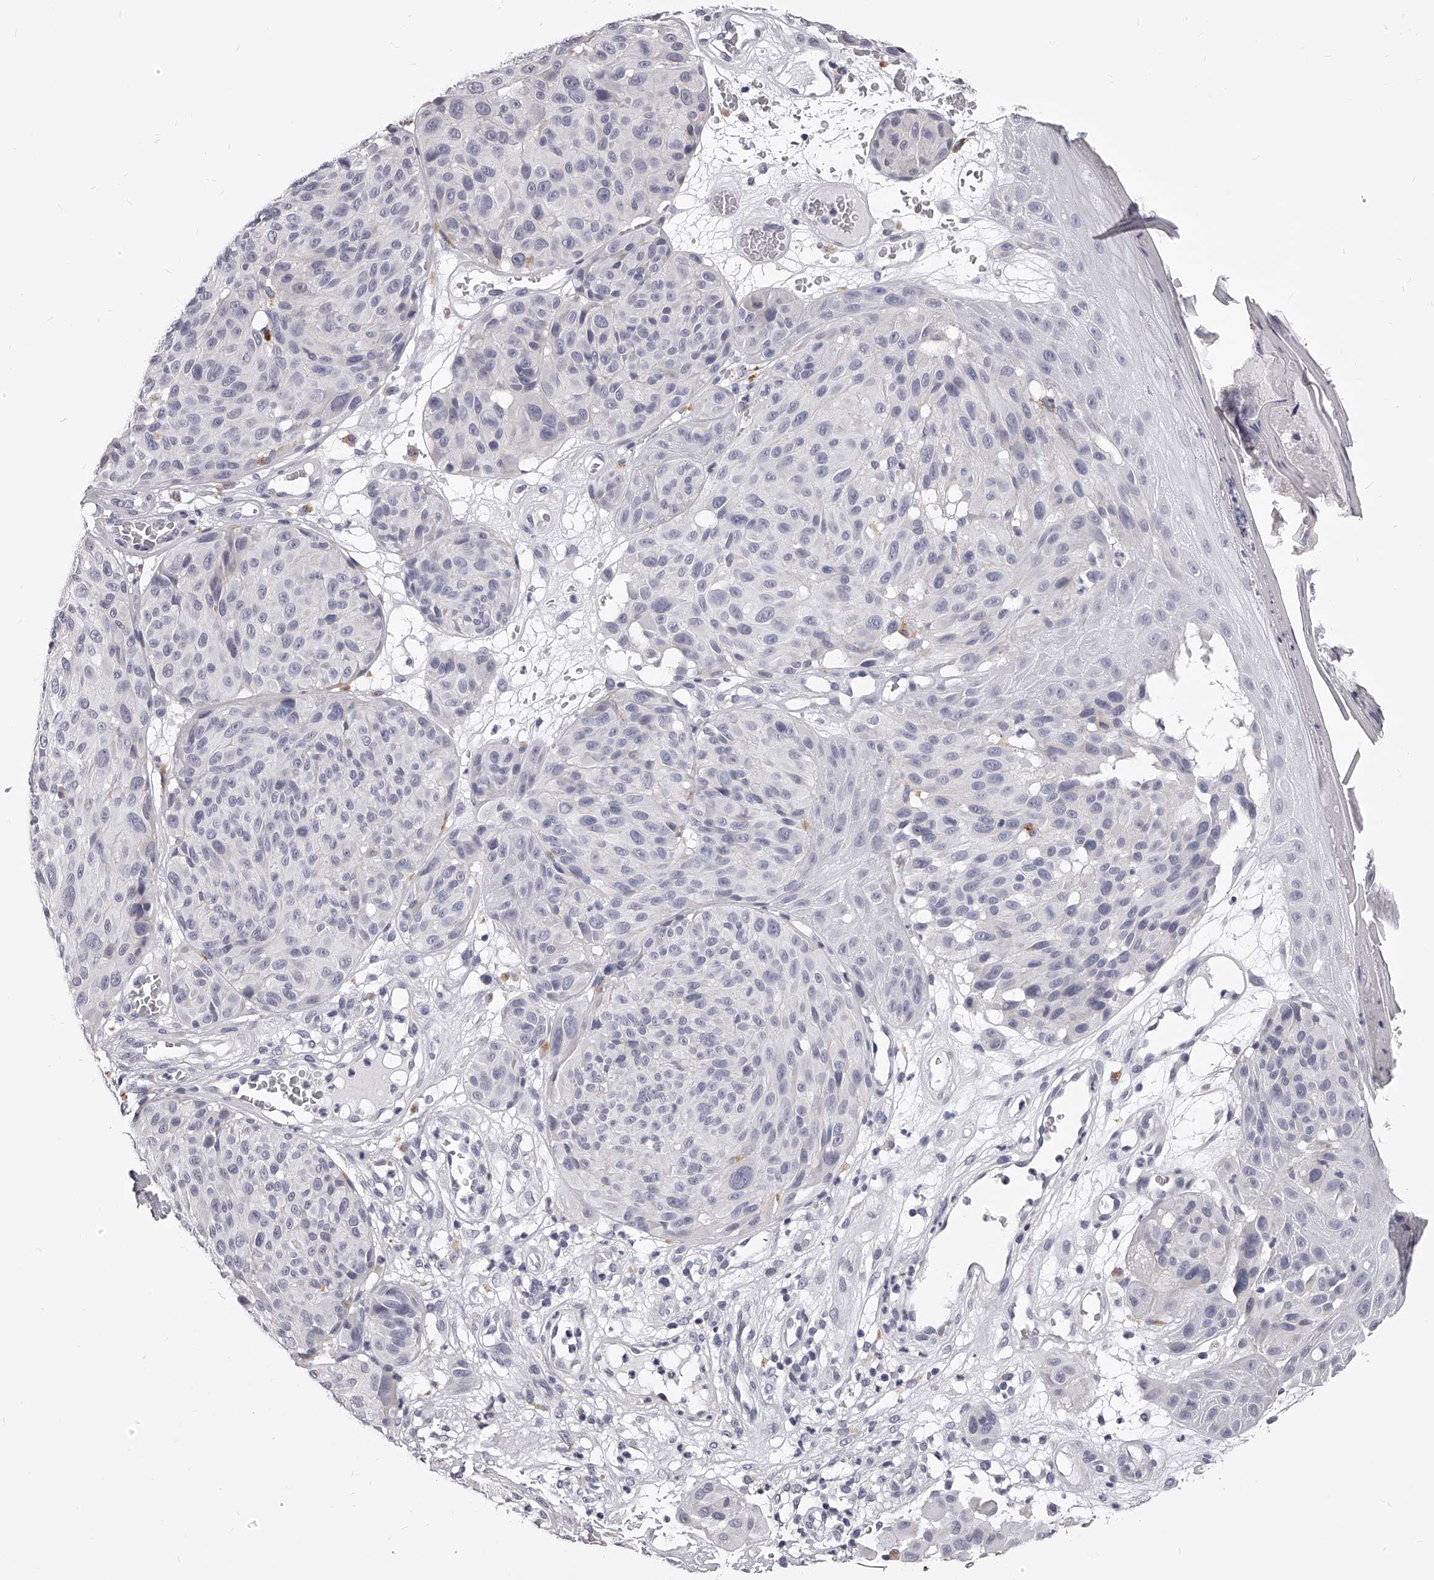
{"staining": {"intensity": "negative", "quantity": "none", "location": "none"}, "tissue": "melanoma", "cell_type": "Tumor cells", "image_type": "cancer", "snomed": [{"axis": "morphology", "description": "Malignant melanoma, NOS"}, {"axis": "topography", "description": "Skin"}], "caption": "This is an immunohistochemistry (IHC) histopathology image of malignant melanoma. There is no staining in tumor cells.", "gene": "DMRT1", "patient": {"sex": "male", "age": 83}}